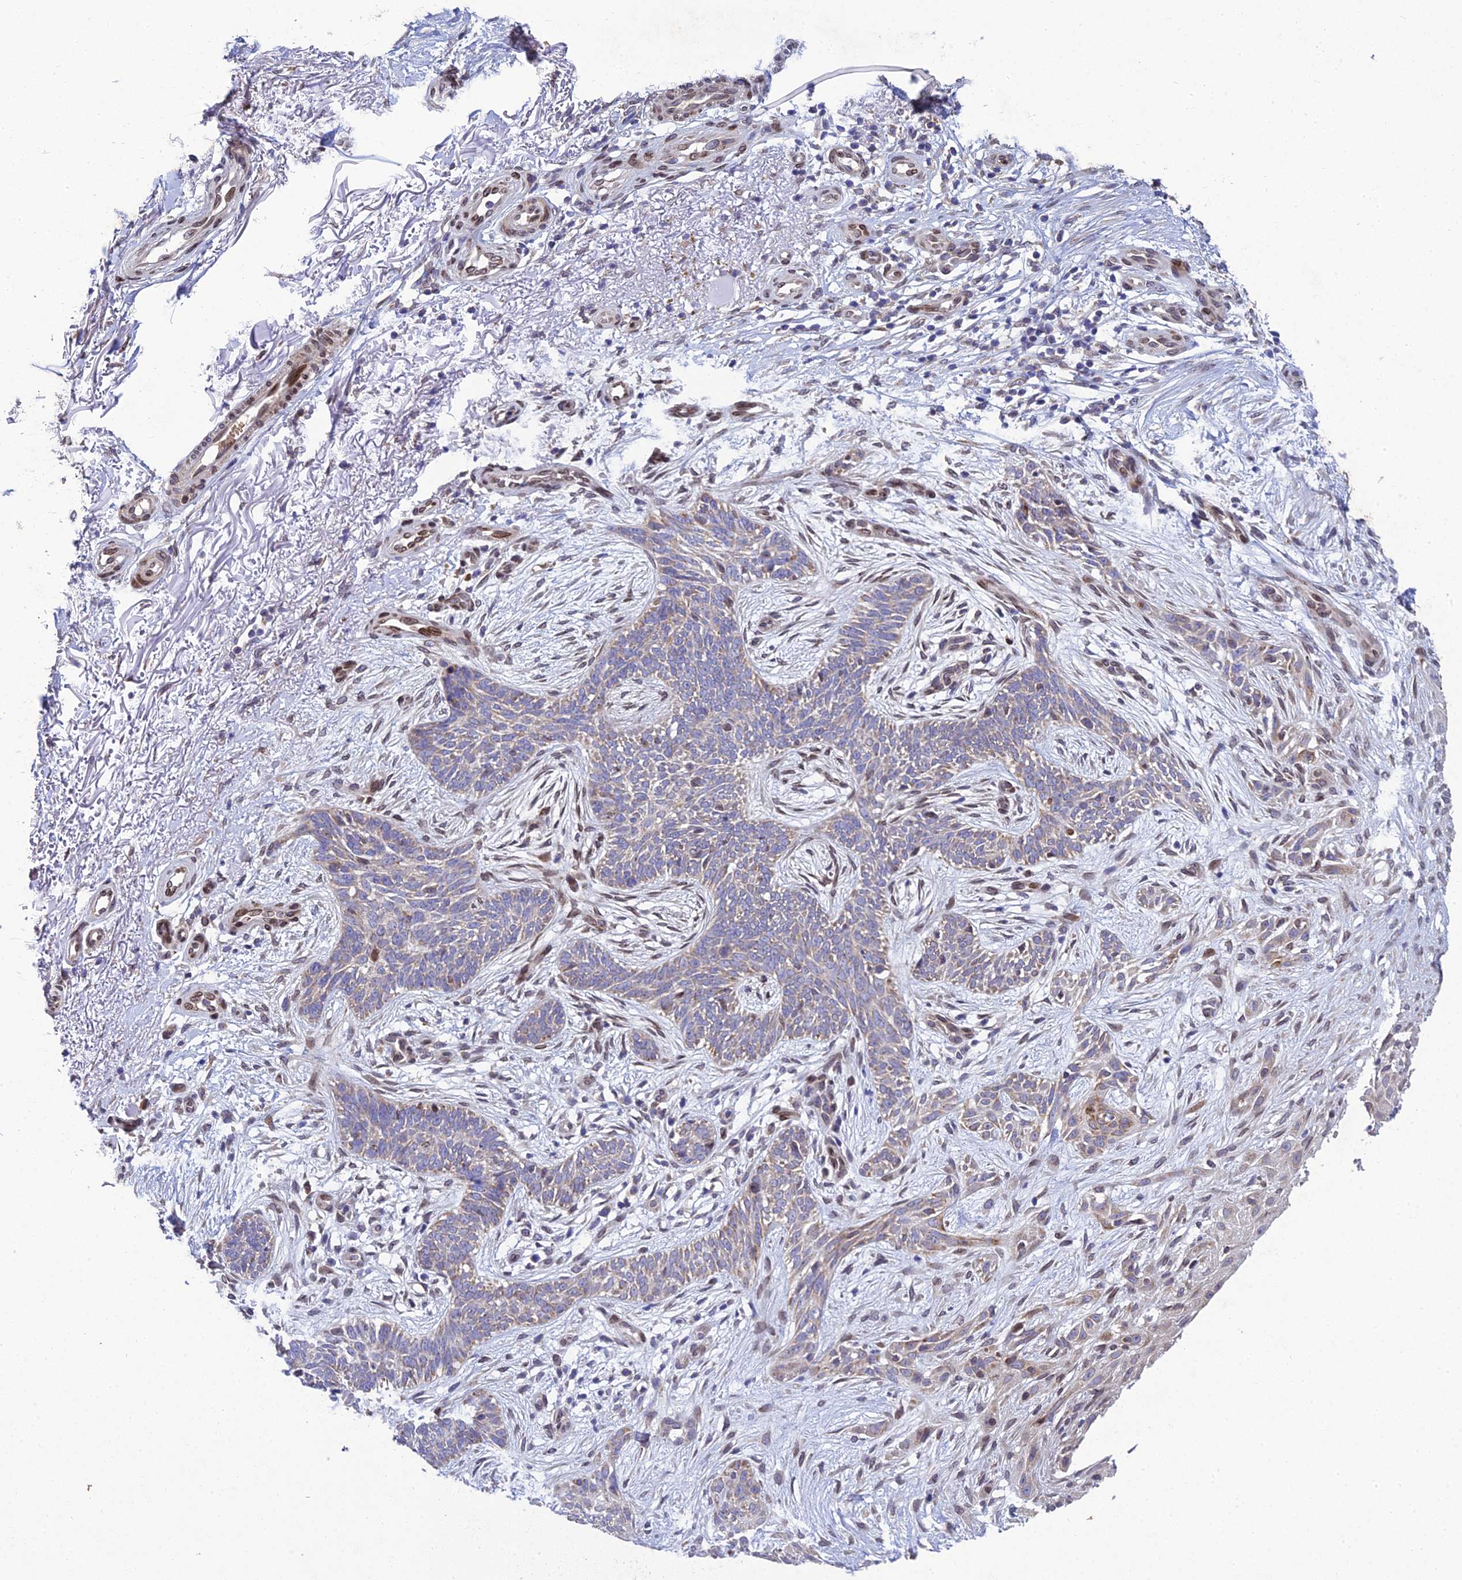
{"staining": {"intensity": "weak", "quantity": "25%-75%", "location": "cytoplasmic/membranous"}, "tissue": "skin cancer", "cell_type": "Tumor cells", "image_type": "cancer", "snomed": [{"axis": "morphology", "description": "Basal cell carcinoma"}, {"axis": "topography", "description": "Skin"}], "caption": "Immunohistochemical staining of human skin cancer (basal cell carcinoma) exhibits low levels of weak cytoplasmic/membranous protein positivity in approximately 25%-75% of tumor cells. Using DAB (3,3'-diaminobenzidine) (brown) and hematoxylin (blue) stains, captured at high magnification using brightfield microscopy.", "gene": "MGAT2", "patient": {"sex": "female", "age": 82}}